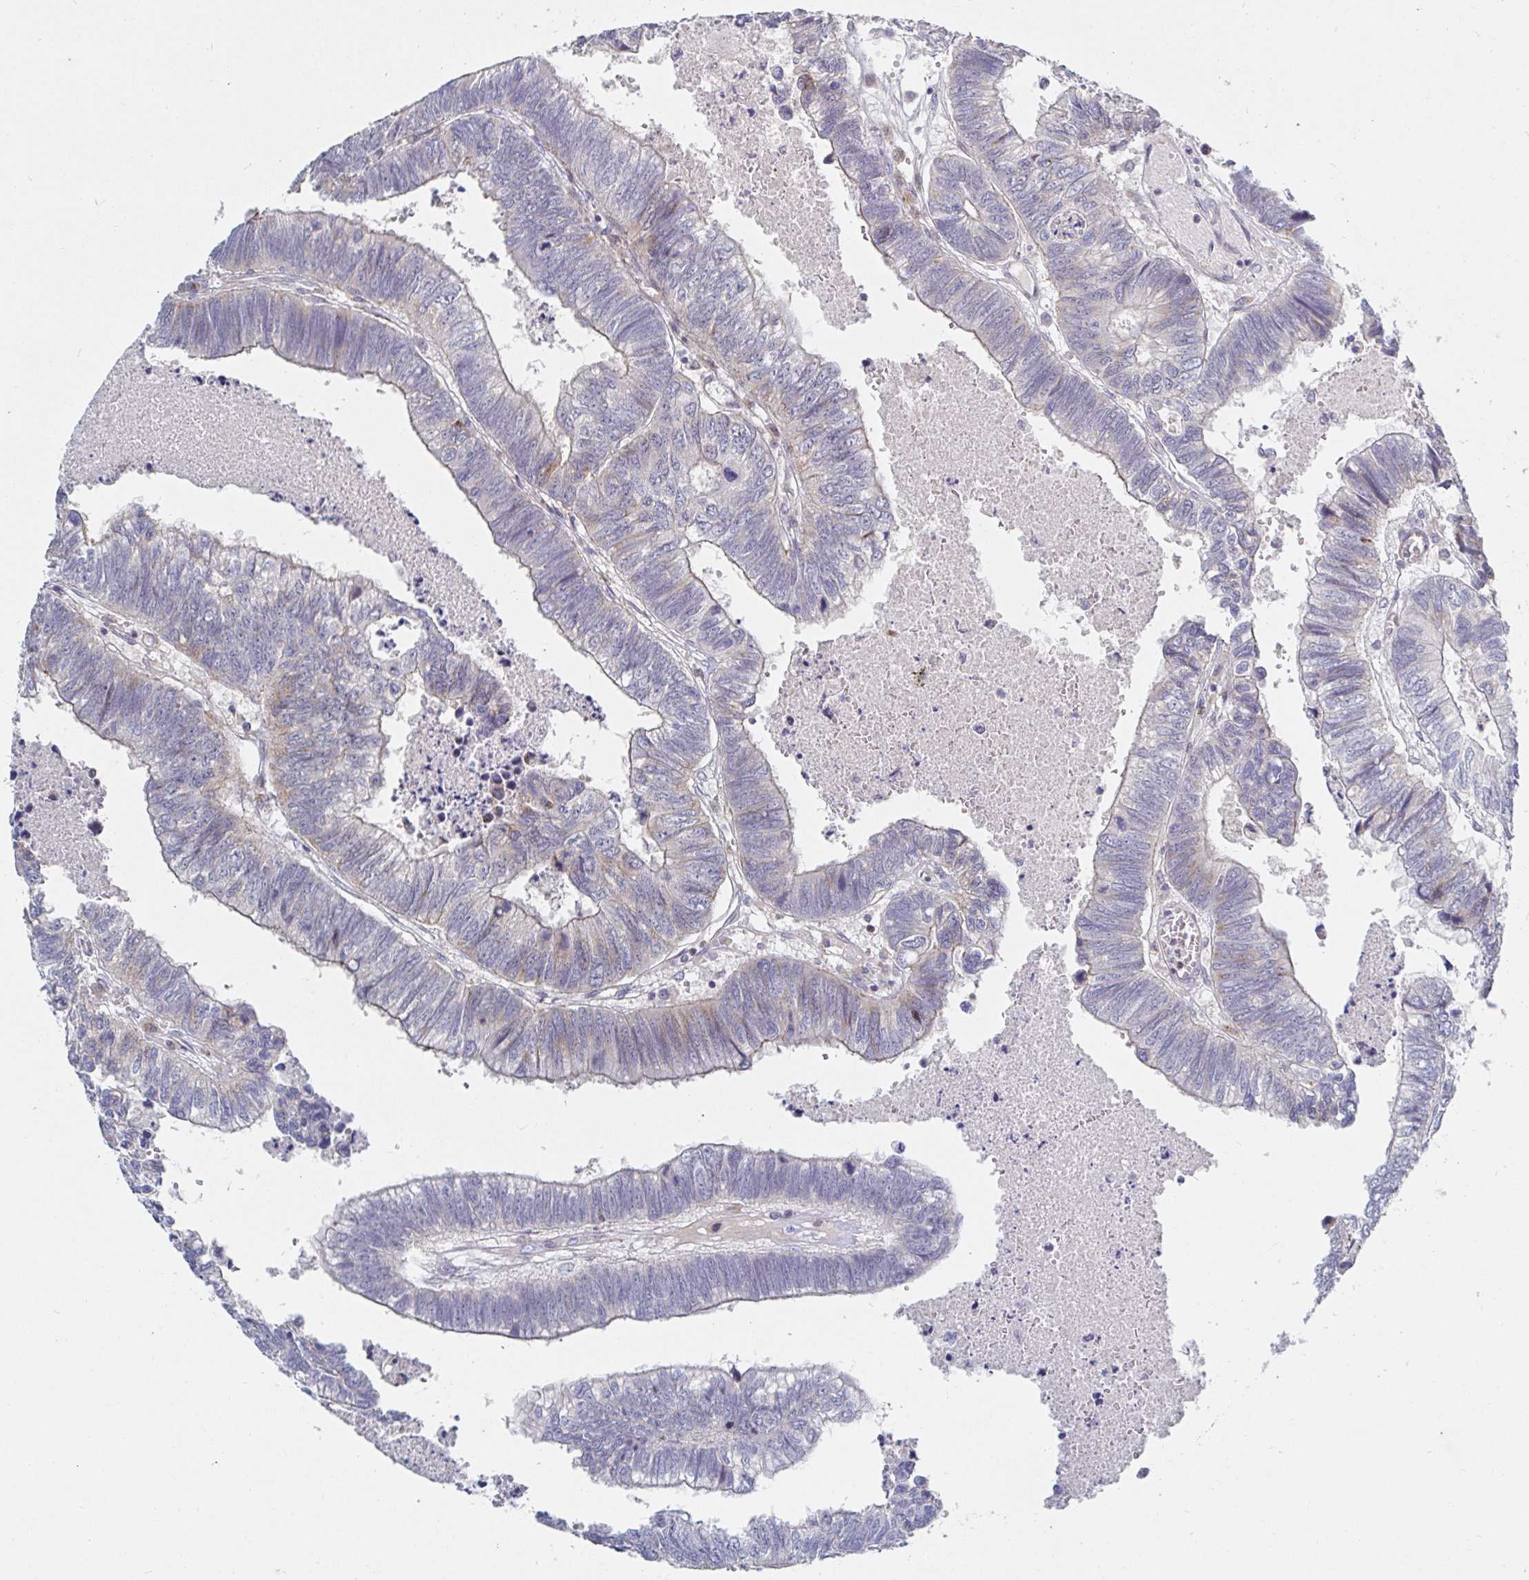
{"staining": {"intensity": "weak", "quantity": "<25%", "location": "cytoplasmic/membranous"}, "tissue": "colorectal cancer", "cell_type": "Tumor cells", "image_type": "cancer", "snomed": [{"axis": "morphology", "description": "Adenocarcinoma, NOS"}, {"axis": "topography", "description": "Colon"}], "caption": "Histopathology image shows no protein expression in tumor cells of adenocarcinoma (colorectal) tissue. (IHC, brightfield microscopy, high magnification).", "gene": "SSH2", "patient": {"sex": "male", "age": 62}}